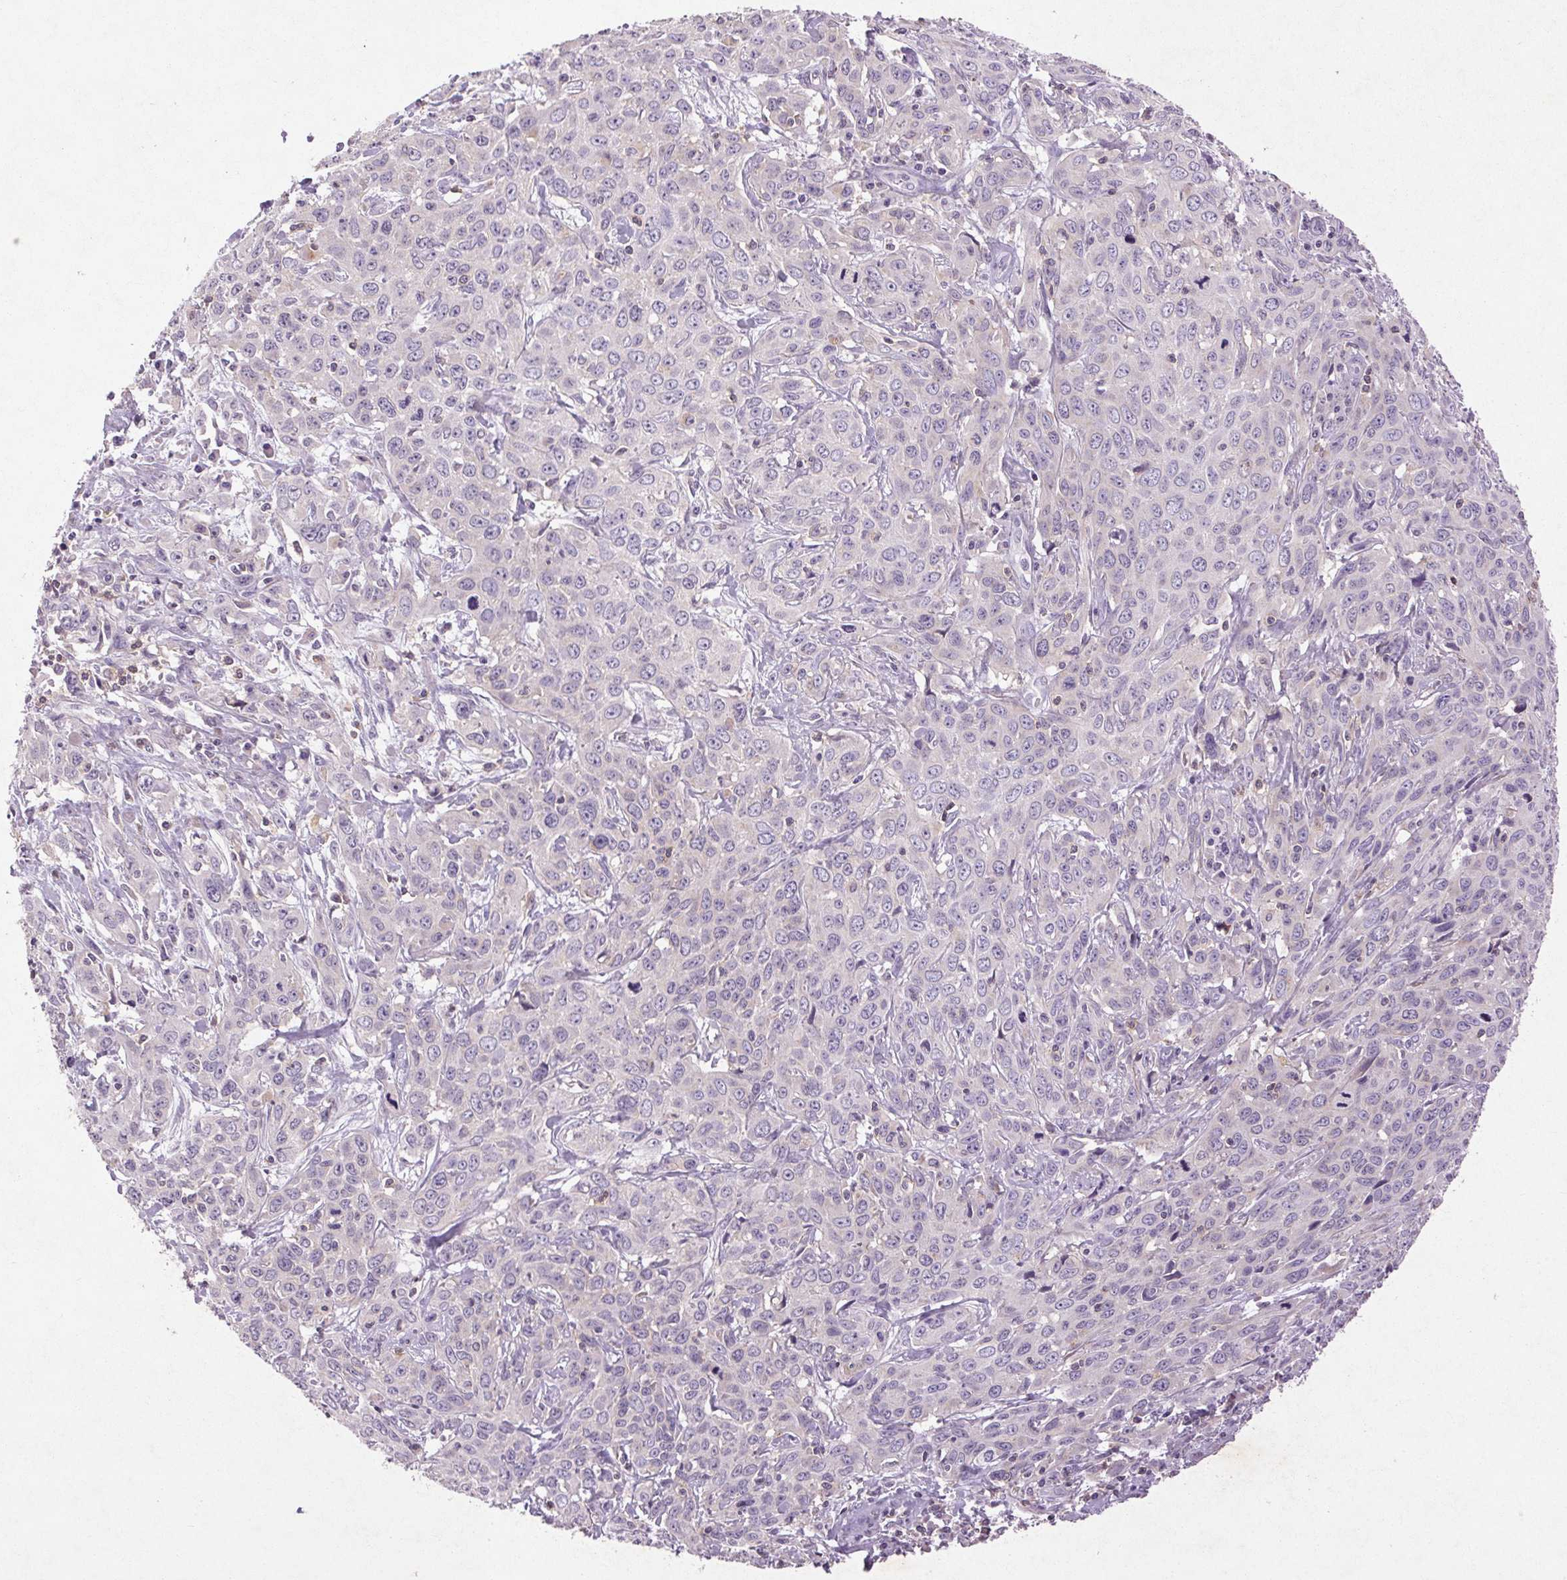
{"staining": {"intensity": "negative", "quantity": "none", "location": "none"}, "tissue": "cervical cancer", "cell_type": "Tumor cells", "image_type": "cancer", "snomed": [{"axis": "morphology", "description": "Squamous cell carcinoma, NOS"}, {"axis": "topography", "description": "Cervix"}], "caption": "High magnification brightfield microscopy of squamous cell carcinoma (cervical) stained with DAB (3,3'-diaminobenzidine) (brown) and counterstained with hematoxylin (blue): tumor cells show no significant positivity.", "gene": "FNDC7", "patient": {"sex": "female", "age": 38}}